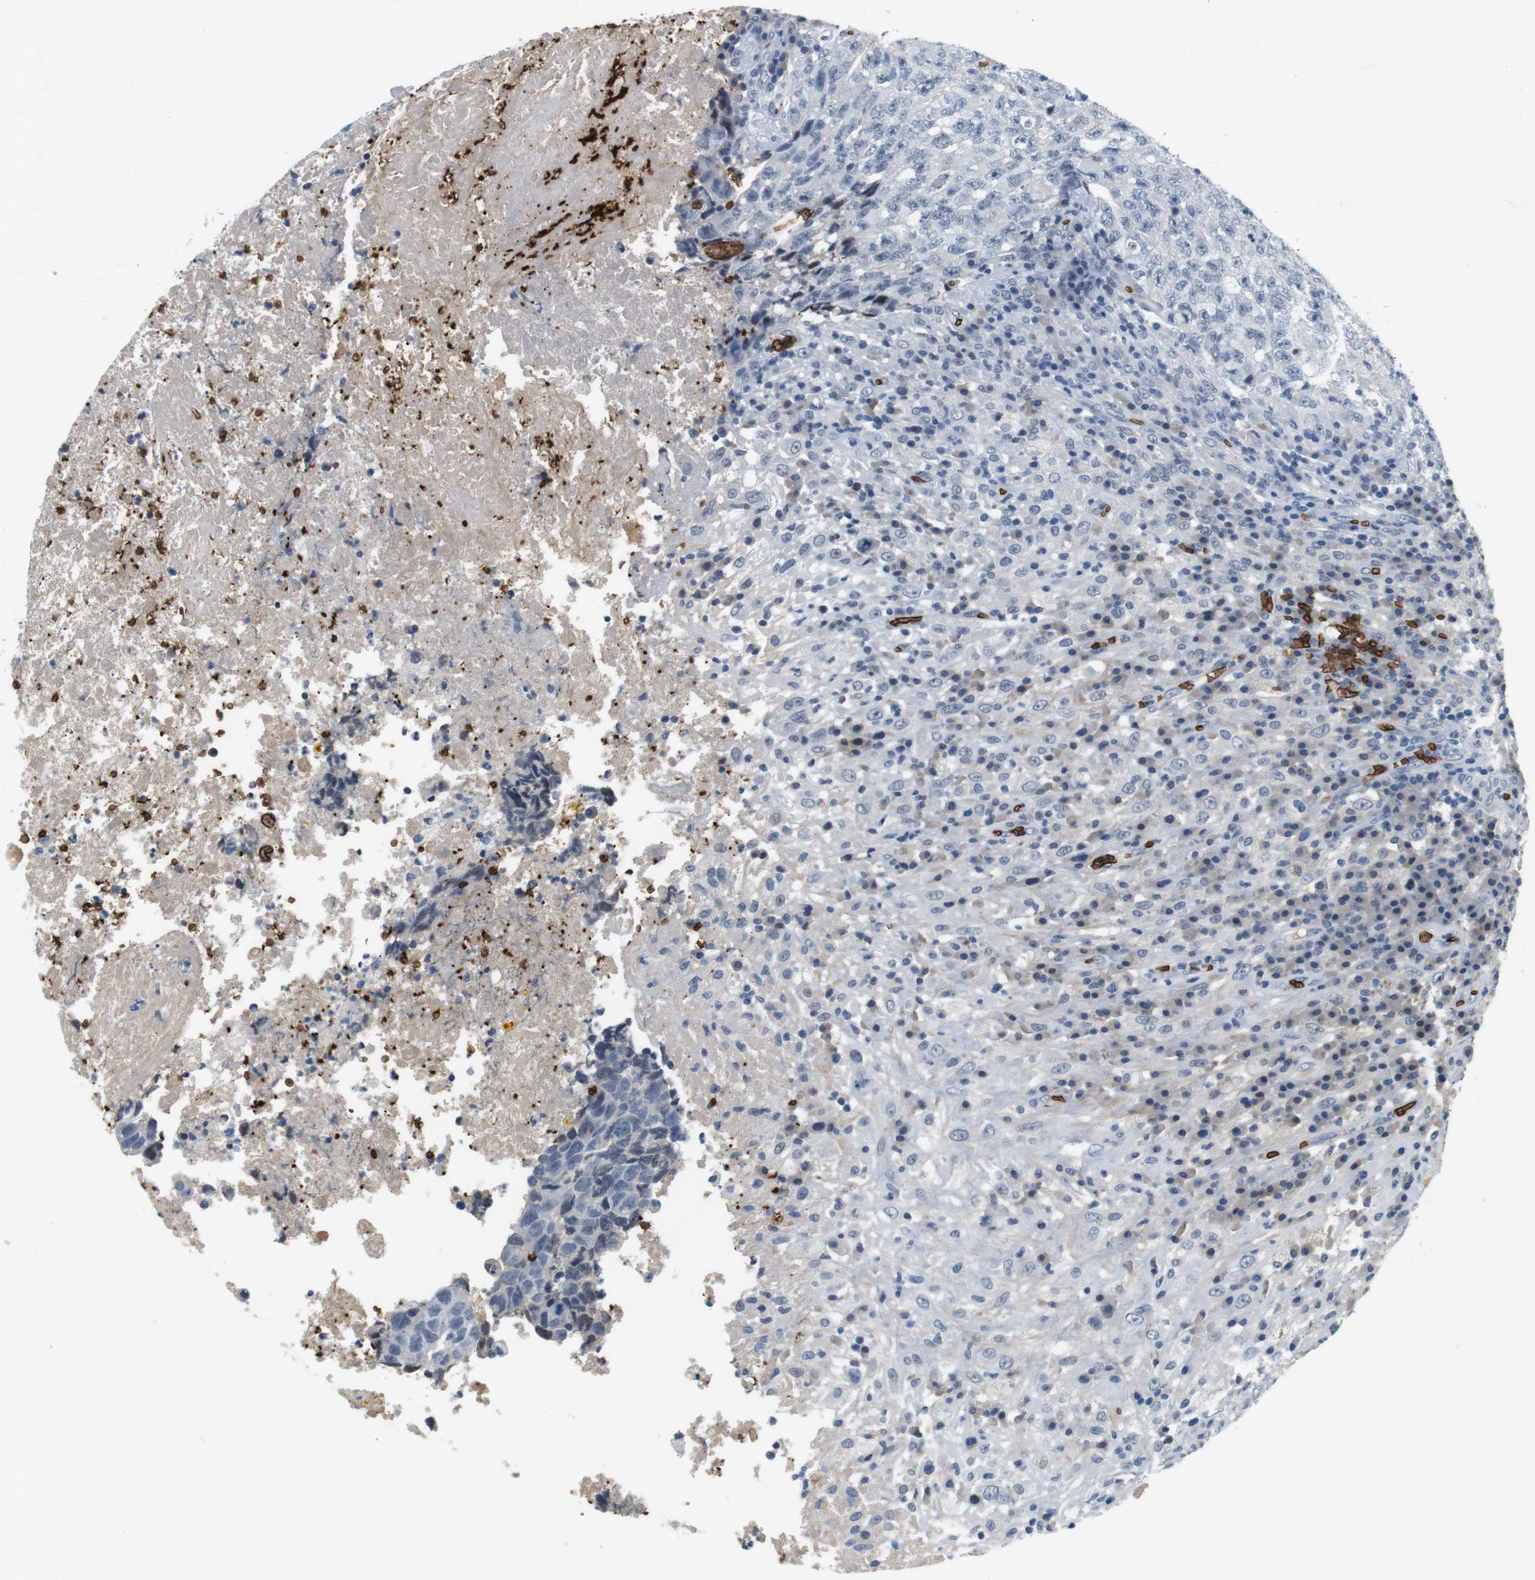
{"staining": {"intensity": "negative", "quantity": "none", "location": "none"}, "tissue": "testis cancer", "cell_type": "Tumor cells", "image_type": "cancer", "snomed": [{"axis": "morphology", "description": "Necrosis, NOS"}, {"axis": "morphology", "description": "Carcinoma, Embryonal, NOS"}, {"axis": "topography", "description": "Testis"}], "caption": "This micrograph is of testis cancer (embryonal carcinoma) stained with immunohistochemistry (IHC) to label a protein in brown with the nuclei are counter-stained blue. There is no expression in tumor cells. The staining was performed using DAB to visualize the protein expression in brown, while the nuclei were stained in blue with hematoxylin (Magnification: 20x).", "gene": "SLC4A1", "patient": {"sex": "male", "age": 19}}